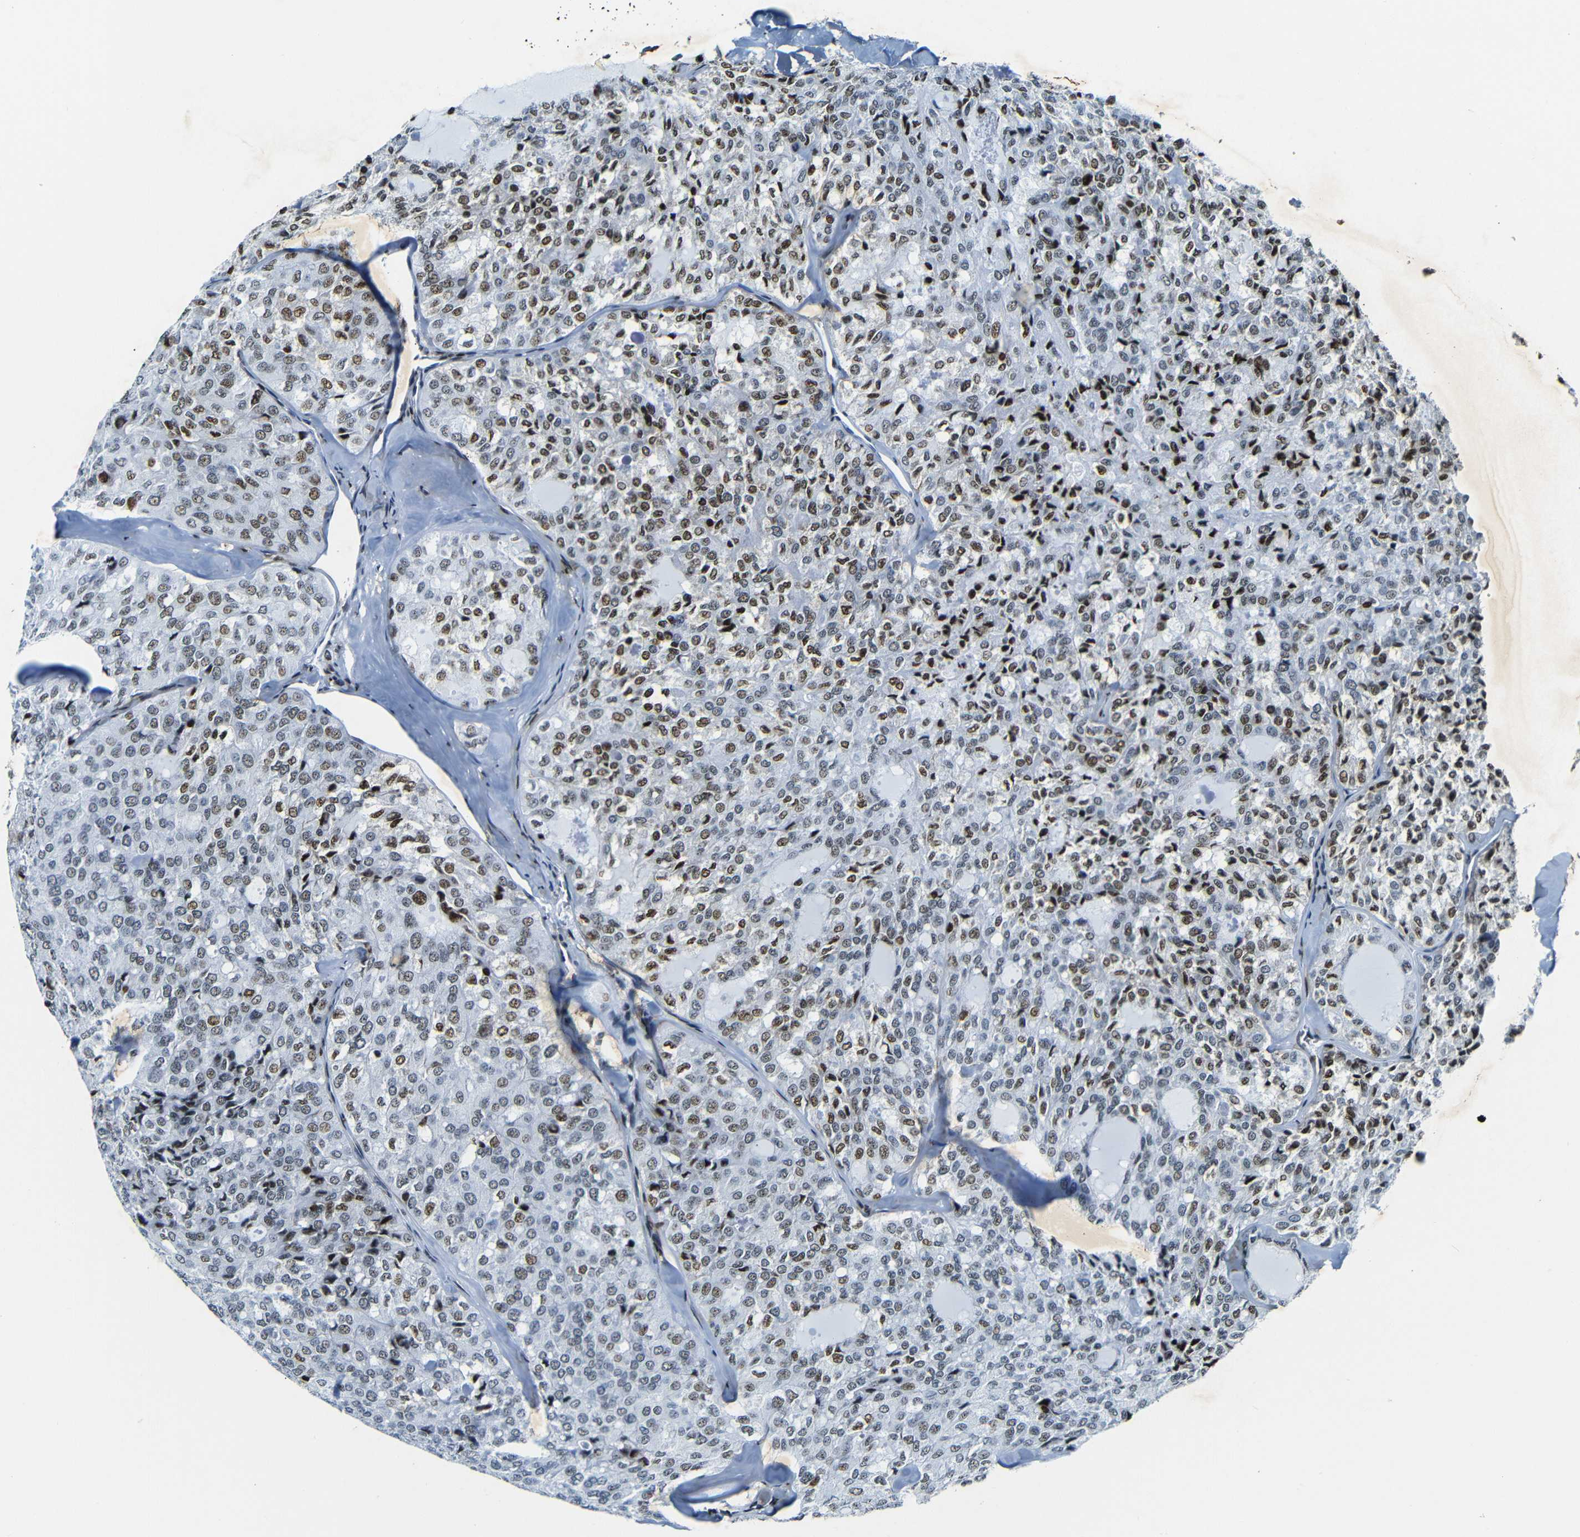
{"staining": {"intensity": "moderate", "quantity": ">75%", "location": "nuclear"}, "tissue": "thyroid cancer", "cell_type": "Tumor cells", "image_type": "cancer", "snomed": [{"axis": "morphology", "description": "Follicular adenoma carcinoma, NOS"}, {"axis": "topography", "description": "Thyroid gland"}], "caption": "Thyroid follicular adenoma carcinoma stained with immunohistochemistry (IHC) reveals moderate nuclear expression in about >75% of tumor cells. Using DAB (brown) and hematoxylin (blue) stains, captured at high magnification using brightfield microscopy.", "gene": "SRSF1", "patient": {"sex": "male", "age": 75}}